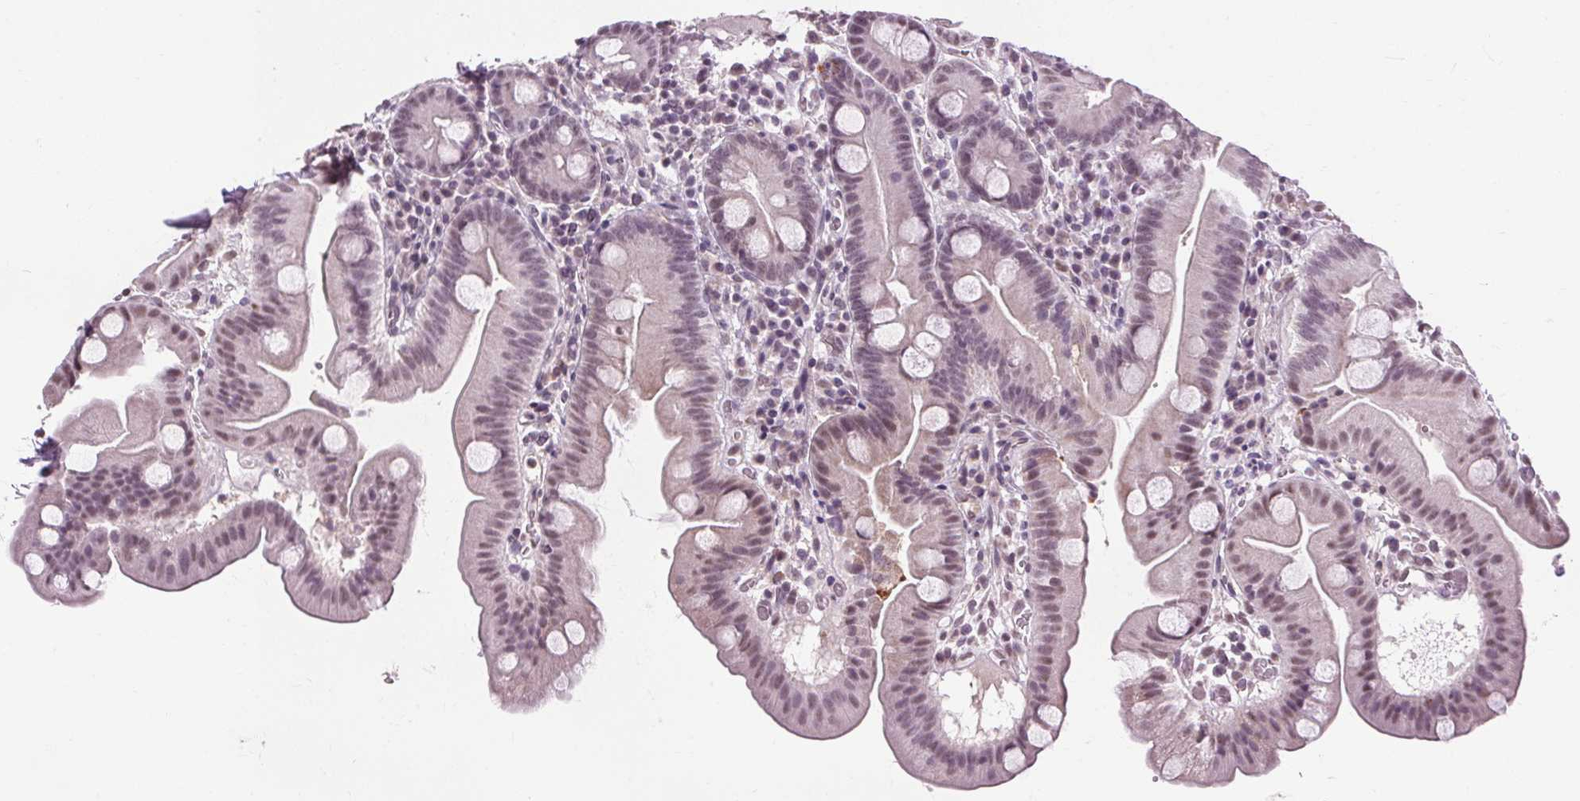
{"staining": {"intensity": "weak", "quantity": "<25%", "location": "nuclear"}, "tissue": "duodenum", "cell_type": "Glandular cells", "image_type": "normal", "snomed": [{"axis": "morphology", "description": "Normal tissue, NOS"}, {"axis": "topography", "description": "Duodenum"}], "caption": "DAB immunohistochemical staining of unremarkable human duodenum displays no significant staining in glandular cells.", "gene": "CEBPA", "patient": {"sex": "male", "age": 59}}